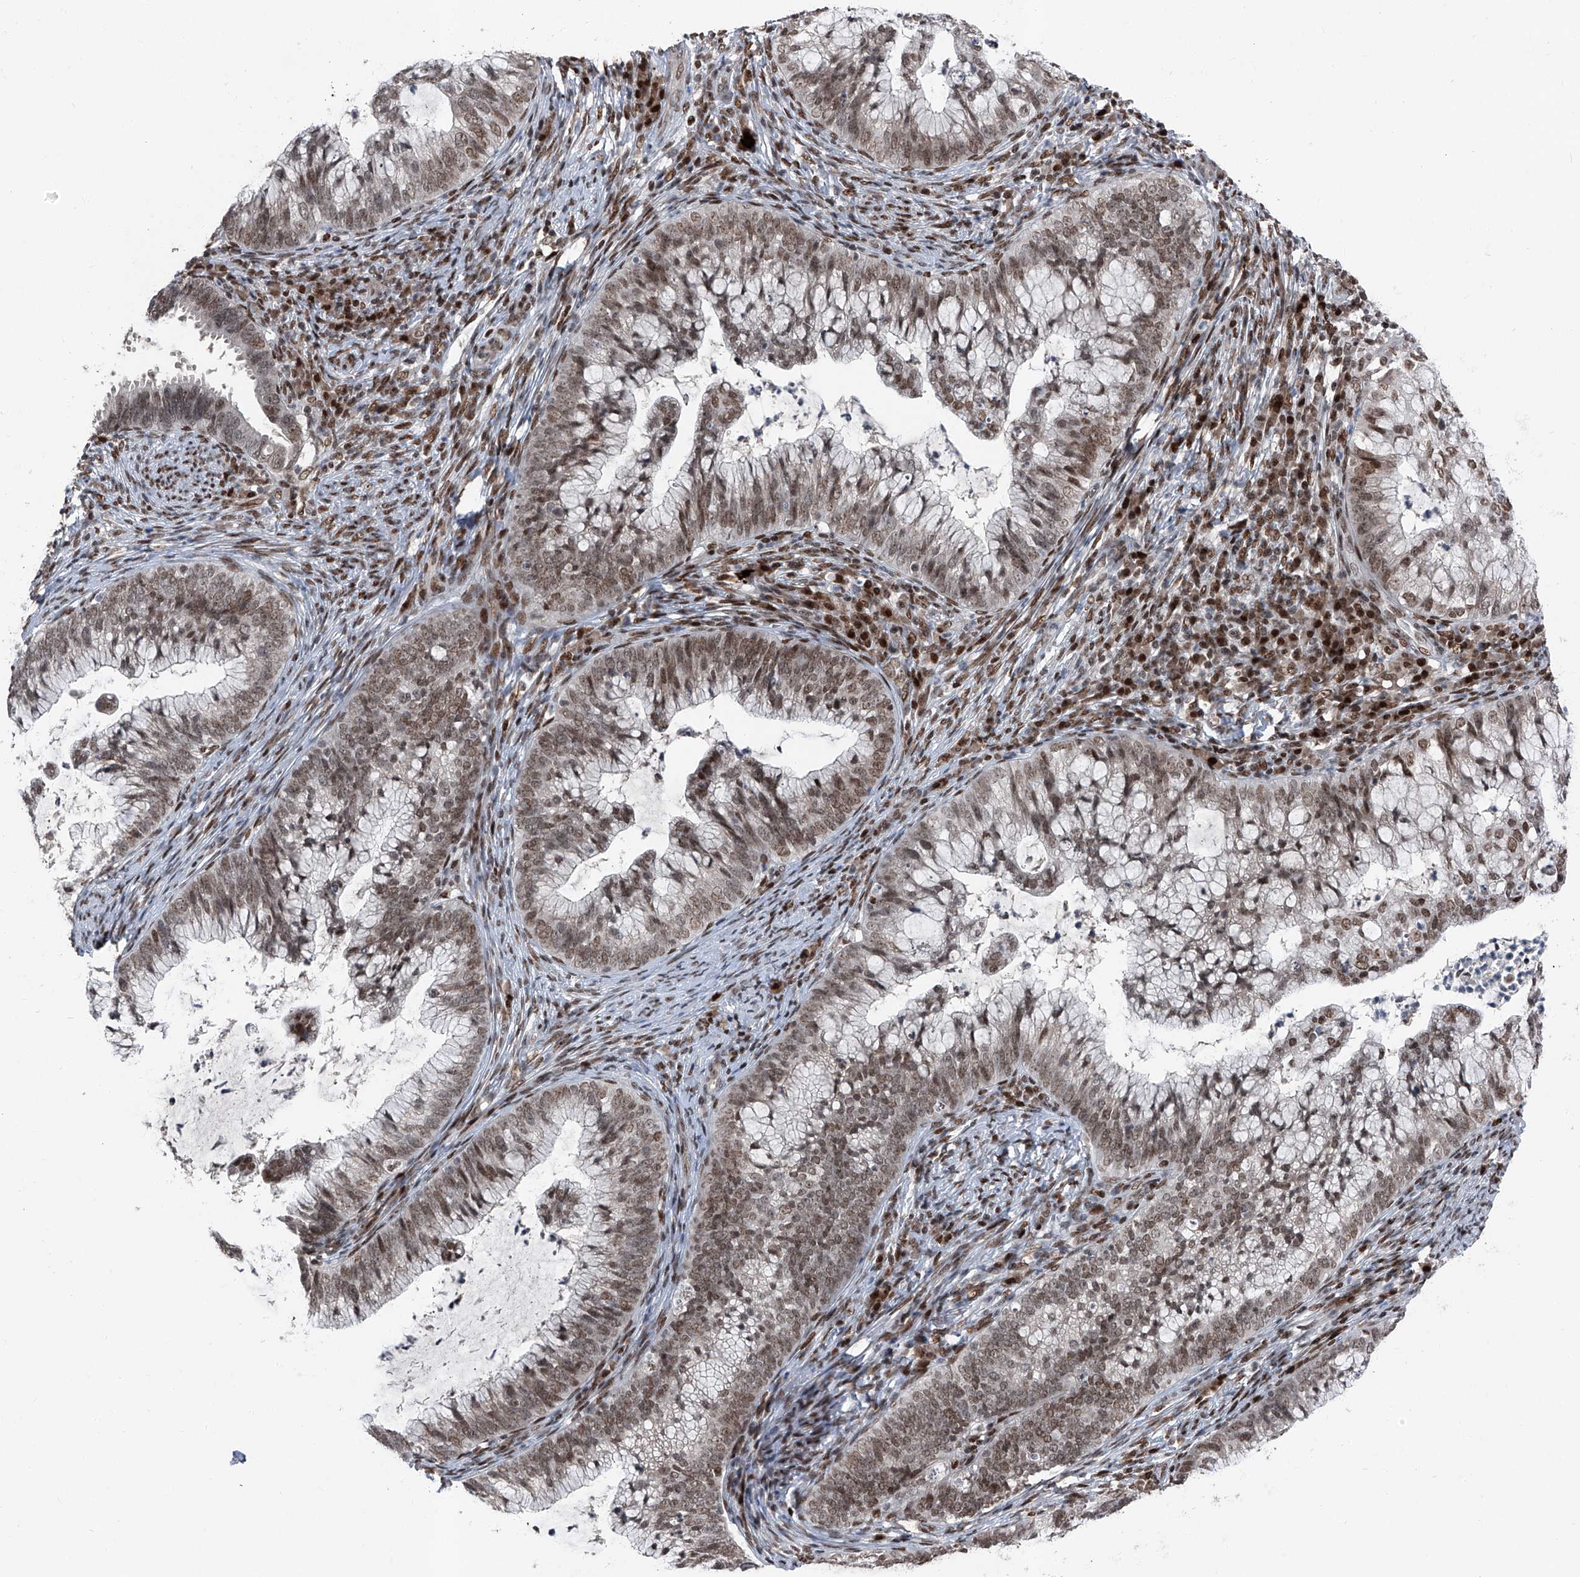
{"staining": {"intensity": "moderate", "quantity": ">75%", "location": "nuclear"}, "tissue": "cervical cancer", "cell_type": "Tumor cells", "image_type": "cancer", "snomed": [{"axis": "morphology", "description": "Adenocarcinoma, NOS"}, {"axis": "topography", "description": "Cervix"}], "caption": "Immunohistochemical staining of human cervical cancer (adenocarcinoma) shows medium levels of moderate nuclear staining in approximately >75% of tumor cells.", "gene": "BMI1", "patient": {"sex": "female", "age": 36}}